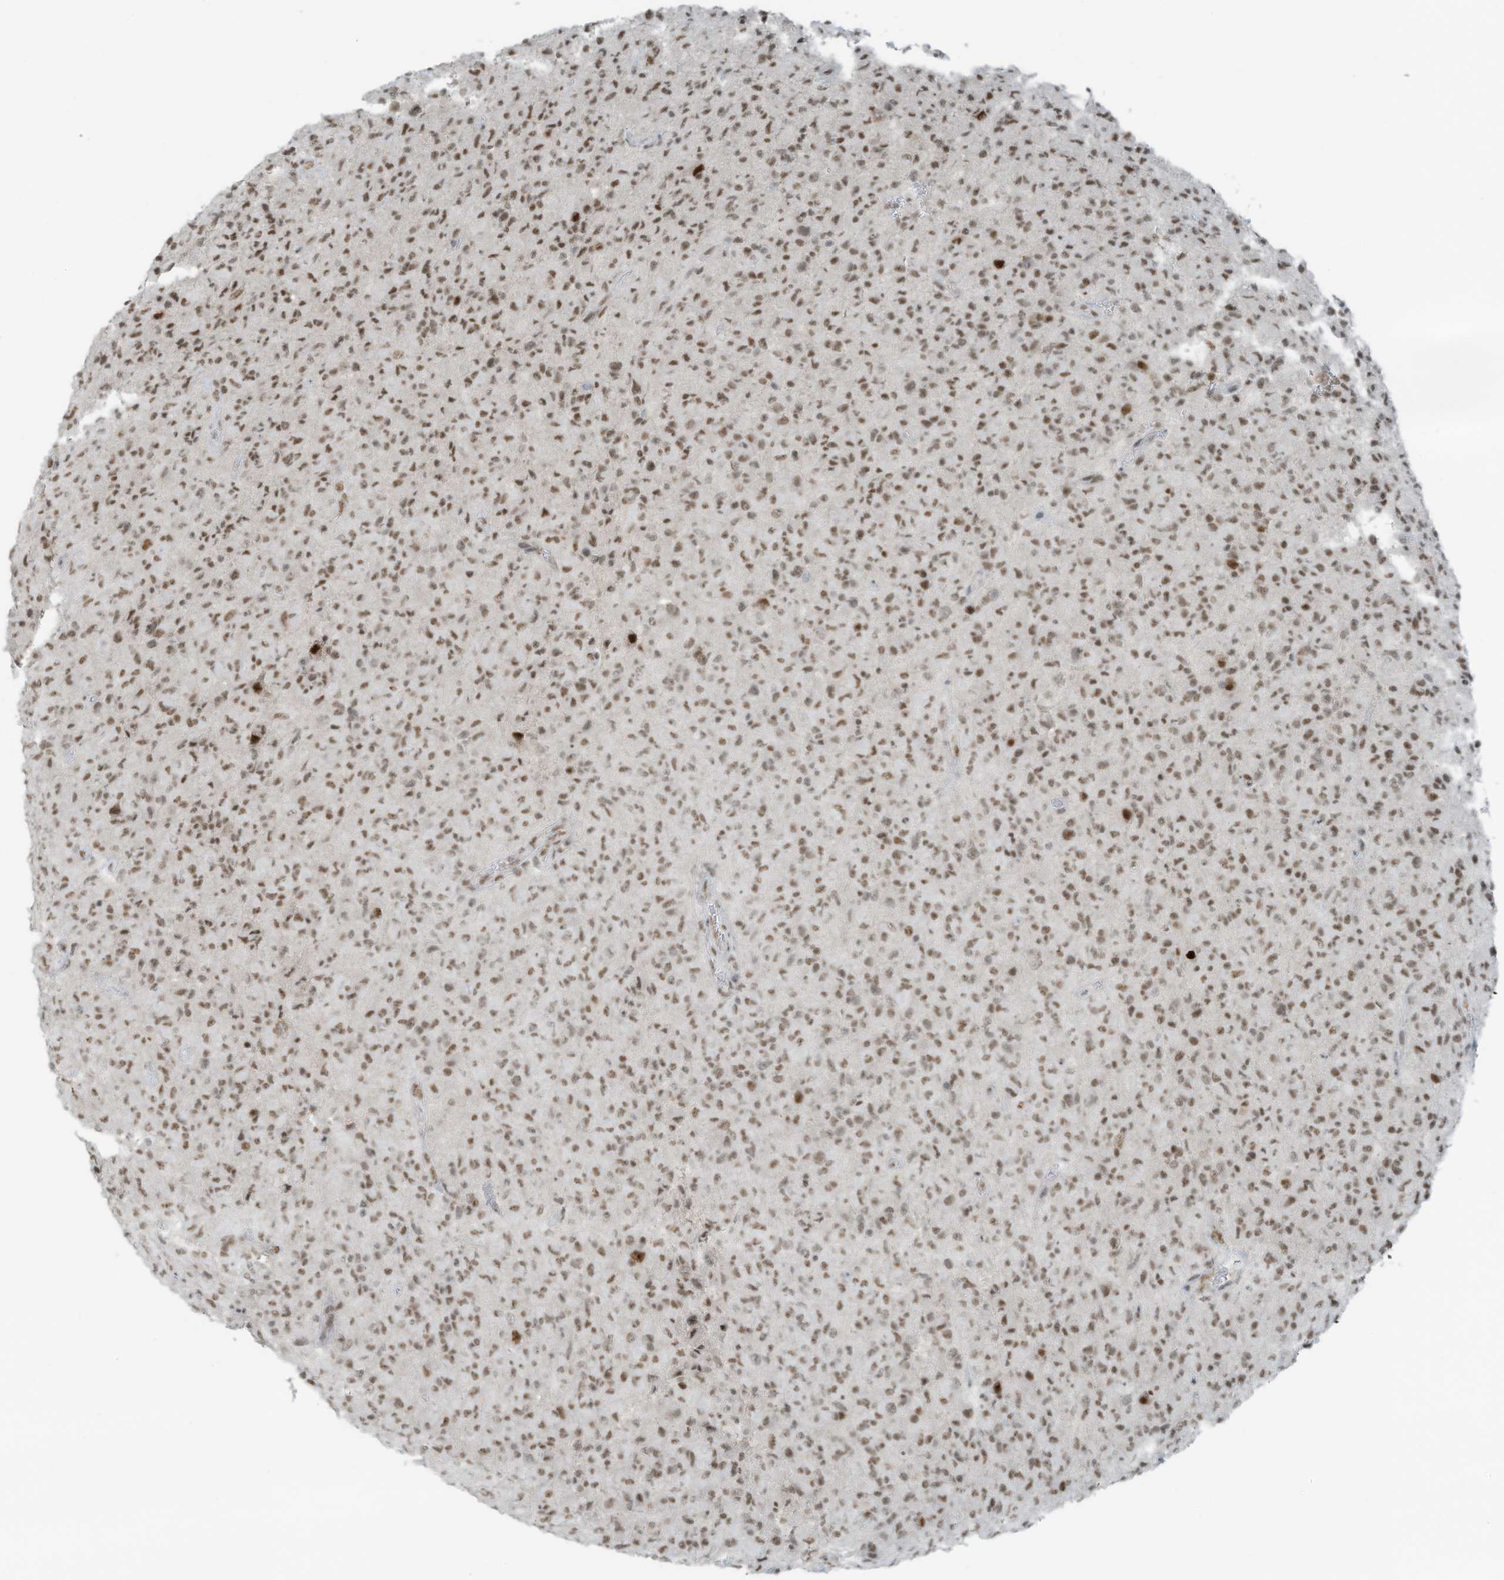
{"staining": {"intensity": "moderate", "quantity": ">75%", "location": "nuclear"}, "tissue": "glioma", "cell_type": "Tumor cells", "image_type": "cancer", "snomed": [{"axis": "morphology", "description": "Glioma, malignant, High grade"}, {"axis": "topography", "description": "Brain"}], "caption": "Protein expression analysis of glioma reveals moderate nuclear expression in about >75% of tumor cells. The staining is performed using DAB (3,3'-diaminobenzidine) brown chromogen to label protein expression. The nuclei are counter-stained blue using hematoxylin.", "gene": "WRNIP1", "patient": {"sex": "female", "age": 57}}